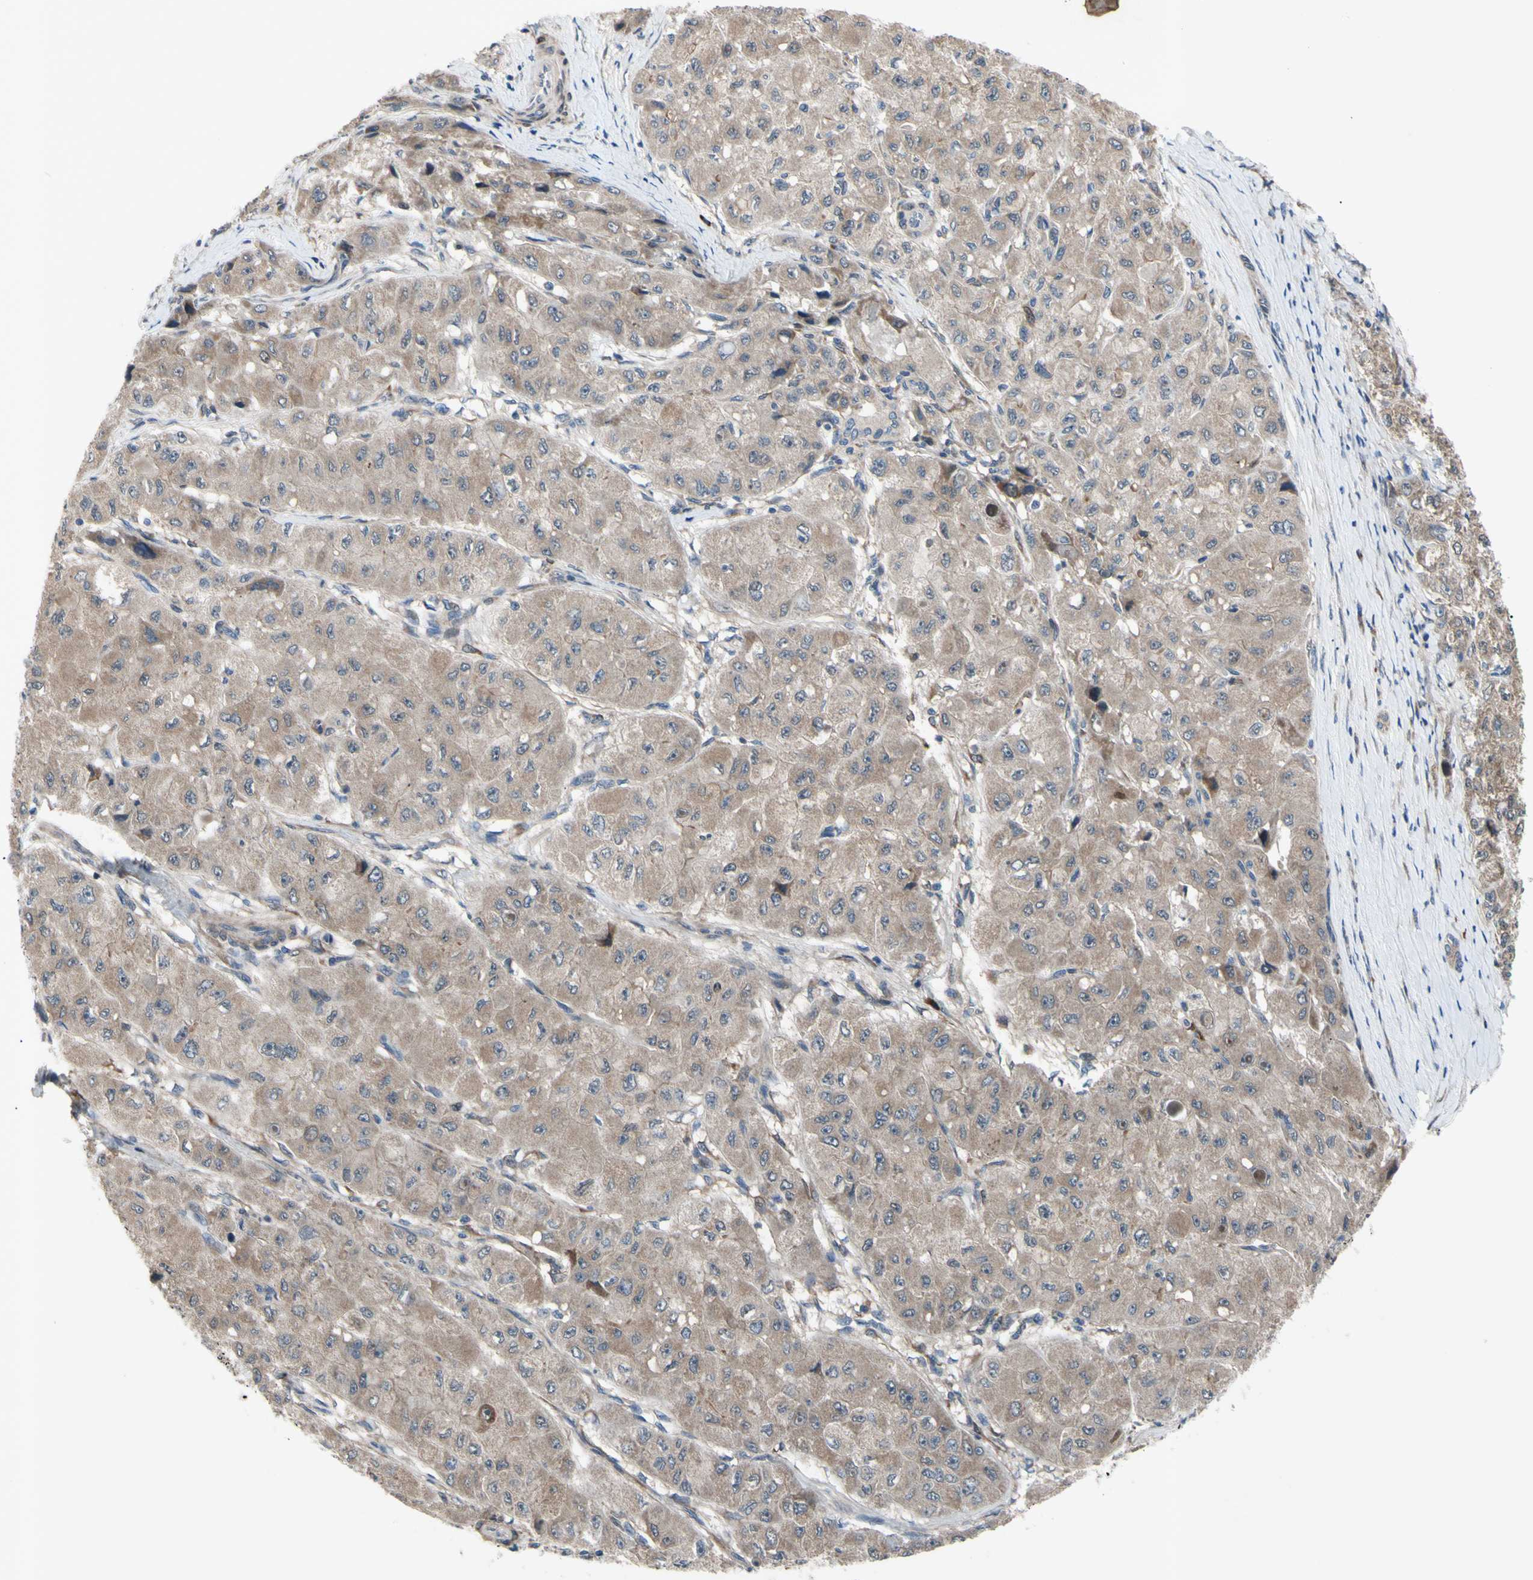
{"staining": {"intensity": "weak", "quantity": "25%-75%", "location": "cytoplasmic/membranous"}, "tissue": "liver cancer", "cell_type": "Tumor cells", "image_type": "cancer", "snomed": [{"axis": "morphology", "description": "Carcinoma, Hepatocellular, NOS"}, {"axis": "topography", "description": "Liver"}], "caption": "Protein expression analysis of liver hepatocellular carcinoma demonstrates weak cytoplasmic/membranous staining in approximately 25%-75% of tumor cells. (DAB (3,3'-diaminobenzidine) IHC, brown staining for protein, blue staining for nuclei).", "gene": "SVIL", "patient": {"sex": "male", "age": 80}}